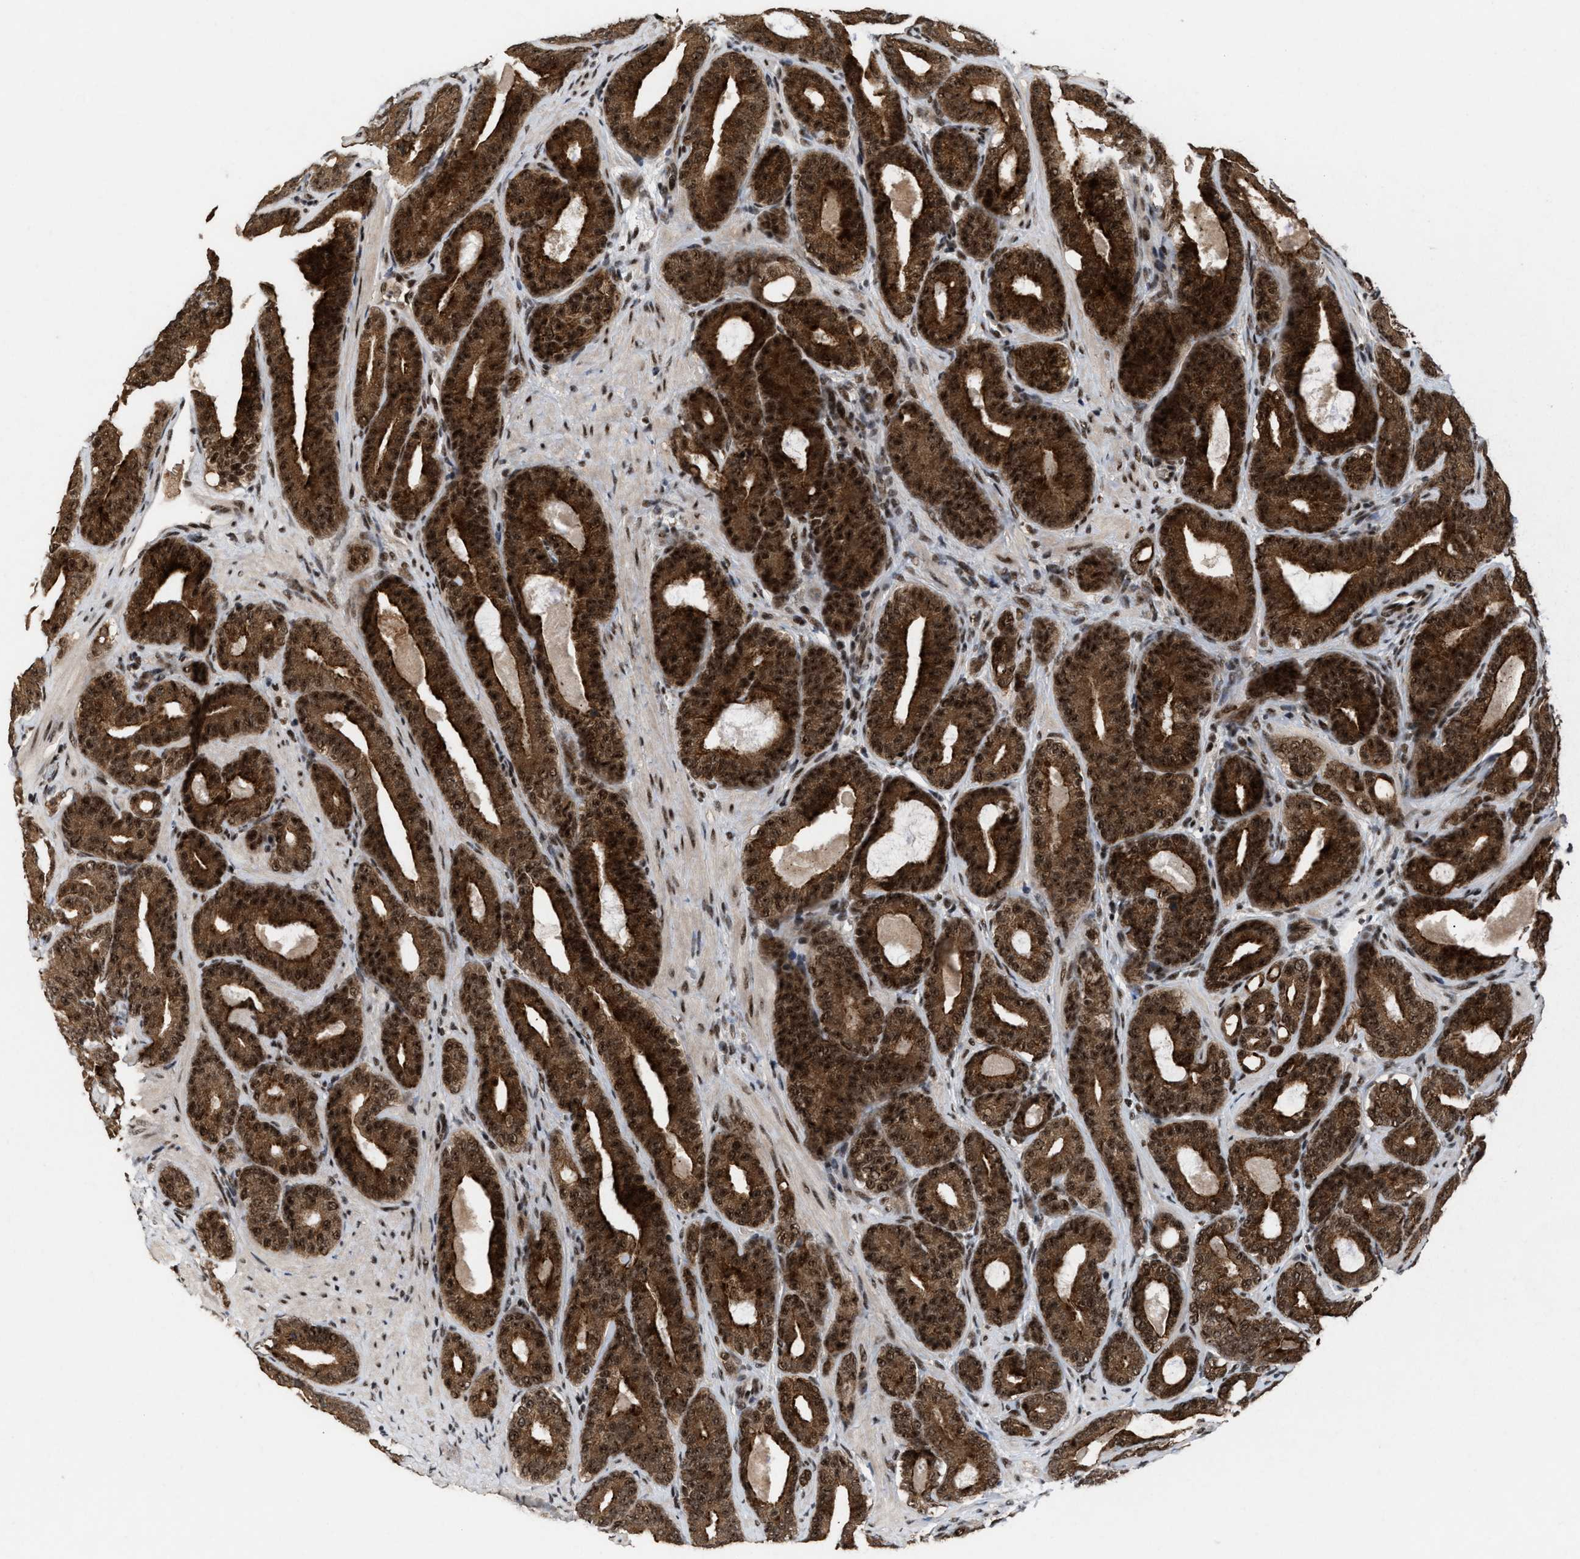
{"staining": {"intensity": "strong", "quantity": ">75%", "location": "cytoplasmic/membranous,nuclear"}, "tissue": "prostate cancer", "cell_type": "Tumor cells", "image_type": "cancer", "snomed": [{"axis": "morphology", "description": "Adenocarcinoma, High grade"}, {"axis": "topography", "description": "Prostate"}], "caption": "Immunohistochemistry histopathology image of human prostate cancer stained for a protein (brown), which displays high levels of strong cytoplasmic/membranous and nuclear expression in about >75% of tumor cells.", "gene": "PRPF4", "patient": {"sex": "male", "age": 60}}